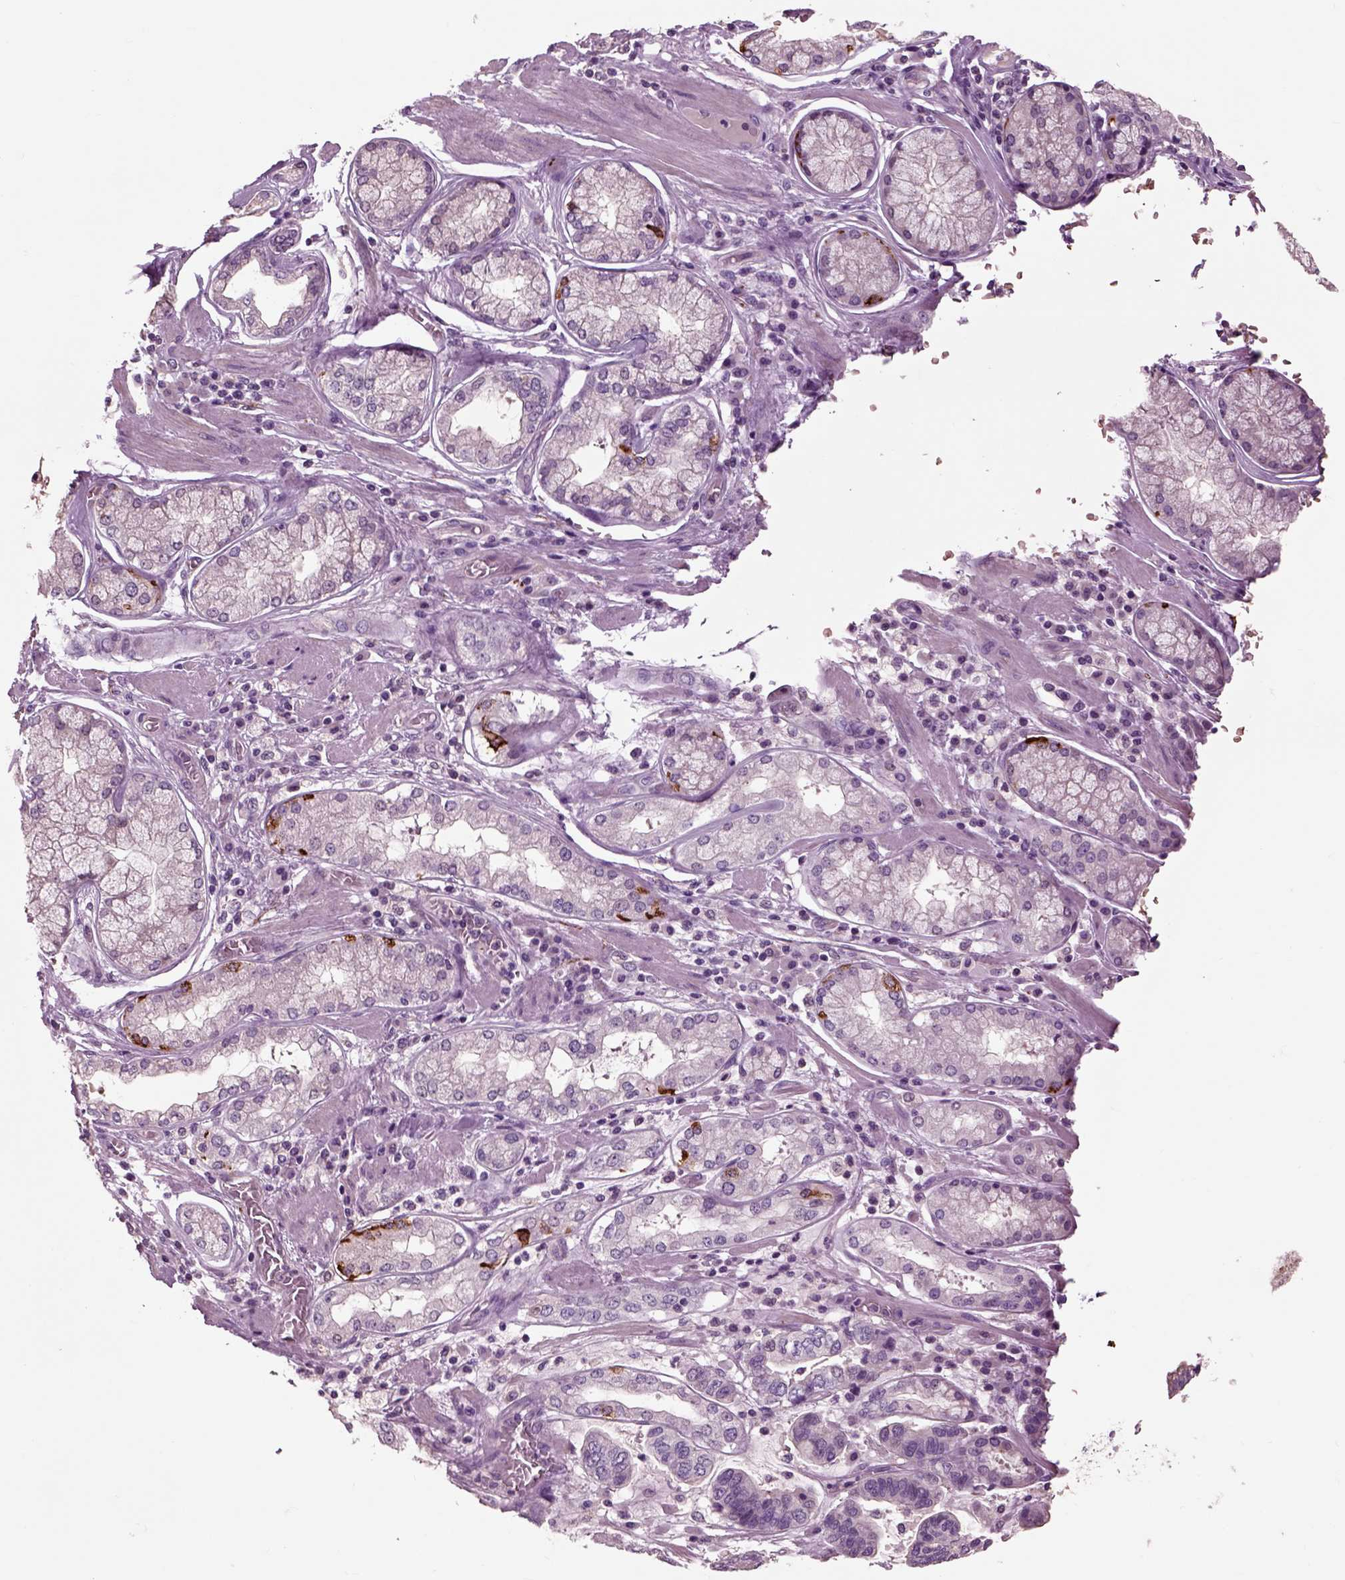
{"staining": {"intensity": "negative", "quantity": "none", "location": "none"}, "tissue": "stomach cancer", "cell_type": "Tumor cells", "image_type": "cancer", "snomed": [{"axis": "morphology", "description": "Adenocarcinoma, NOS"}, {"axis": "topography", "description": "Stomach, lower"}], "caption": "Protein analysis of adenocarcinoma (stomach) shows no significant expression in tumor cells.", "gene": "CHGB", "patient": {"sex": "female", "age": 76}}